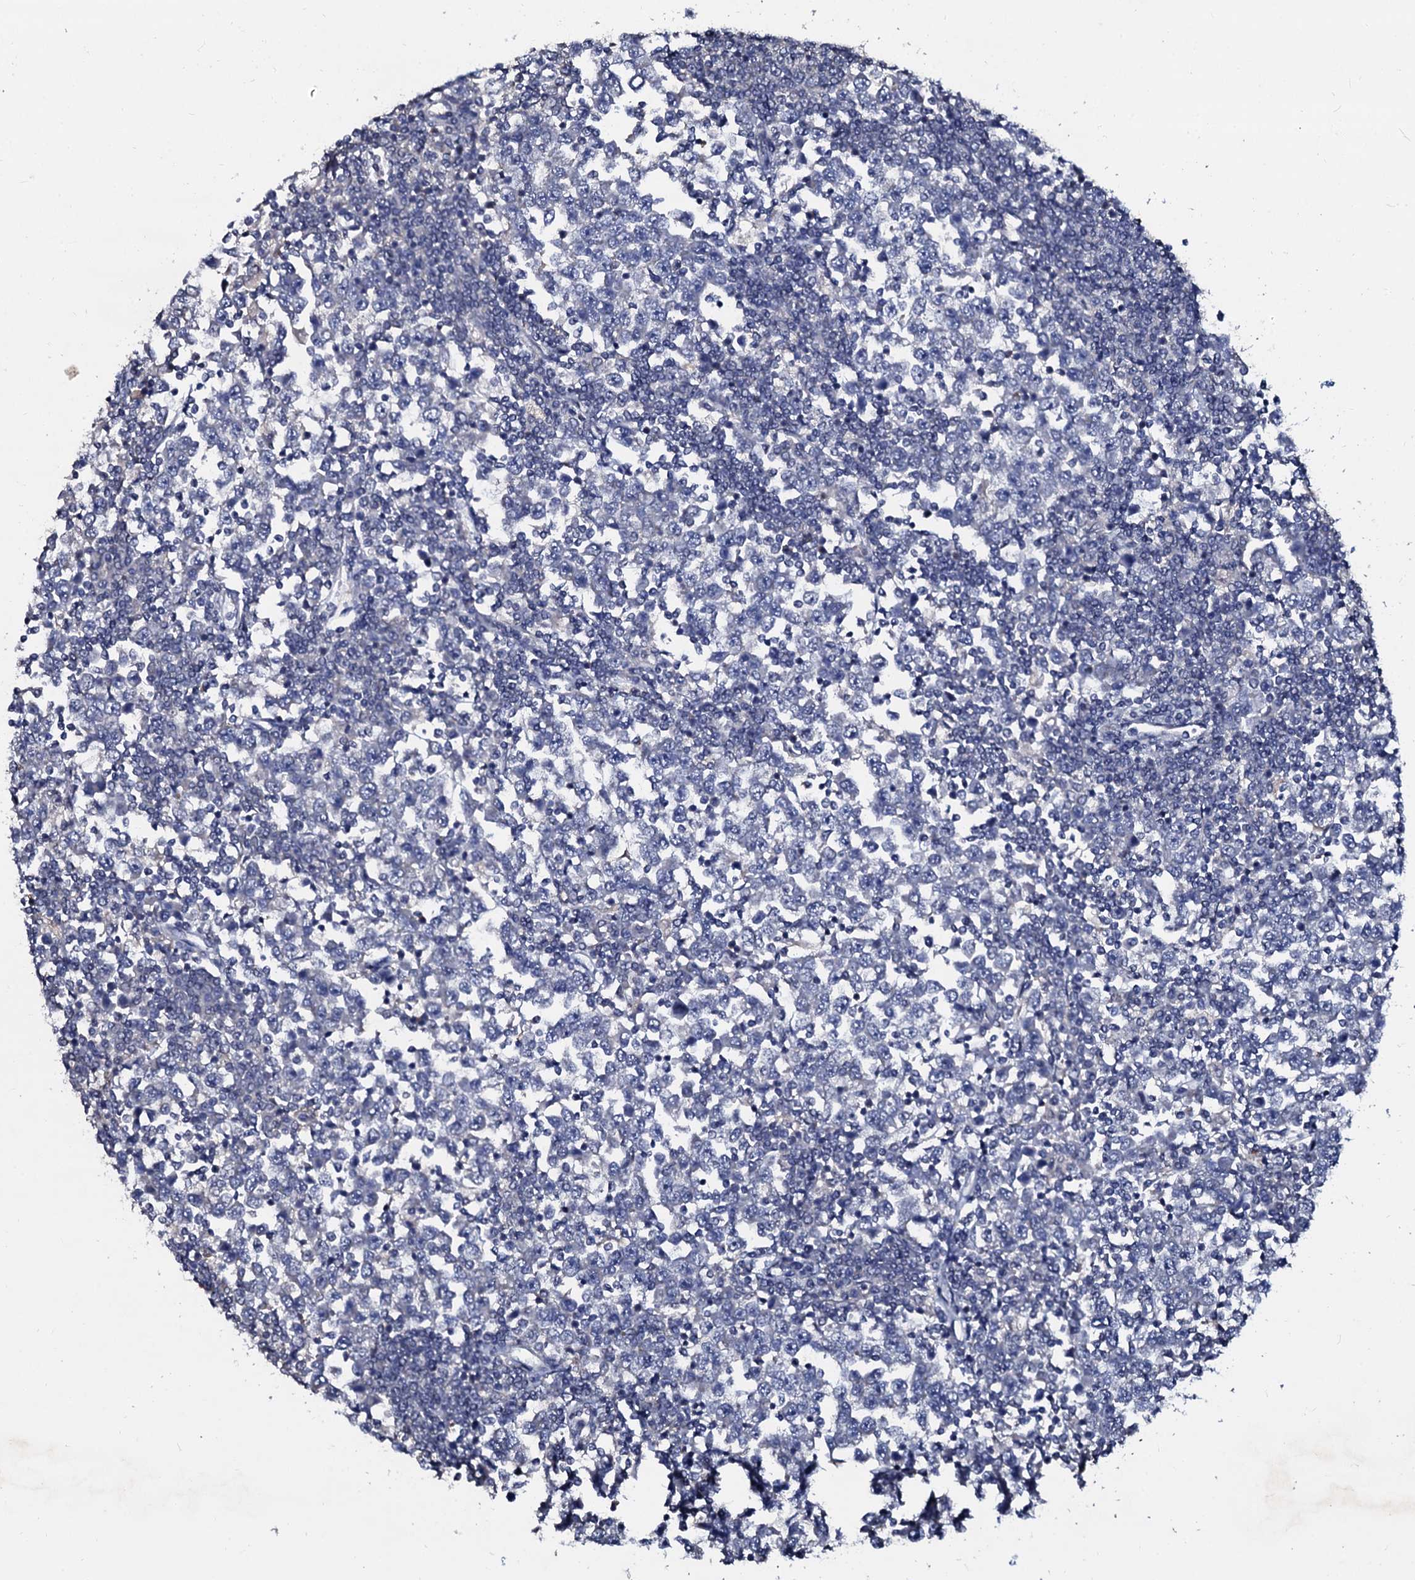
{"staining": {"intensity": "negative", "quantity": "none", "location": "none"}, "tissue": "testis cancer", "cell_type": "Tumor cells", "image_type": "cancer", "snomed": [{"axis": "morphology", "description": "Seminoma, NOS"}, {"axis": "topography", "description": "Testis"}], "caption": "The immunohistochemistry (IHC) photomicrograph has no significant expression in tumor cells of testis seminoma tissue.", "gene": "SLC37A4", "patient": {"sex": "male", "age": 65}}